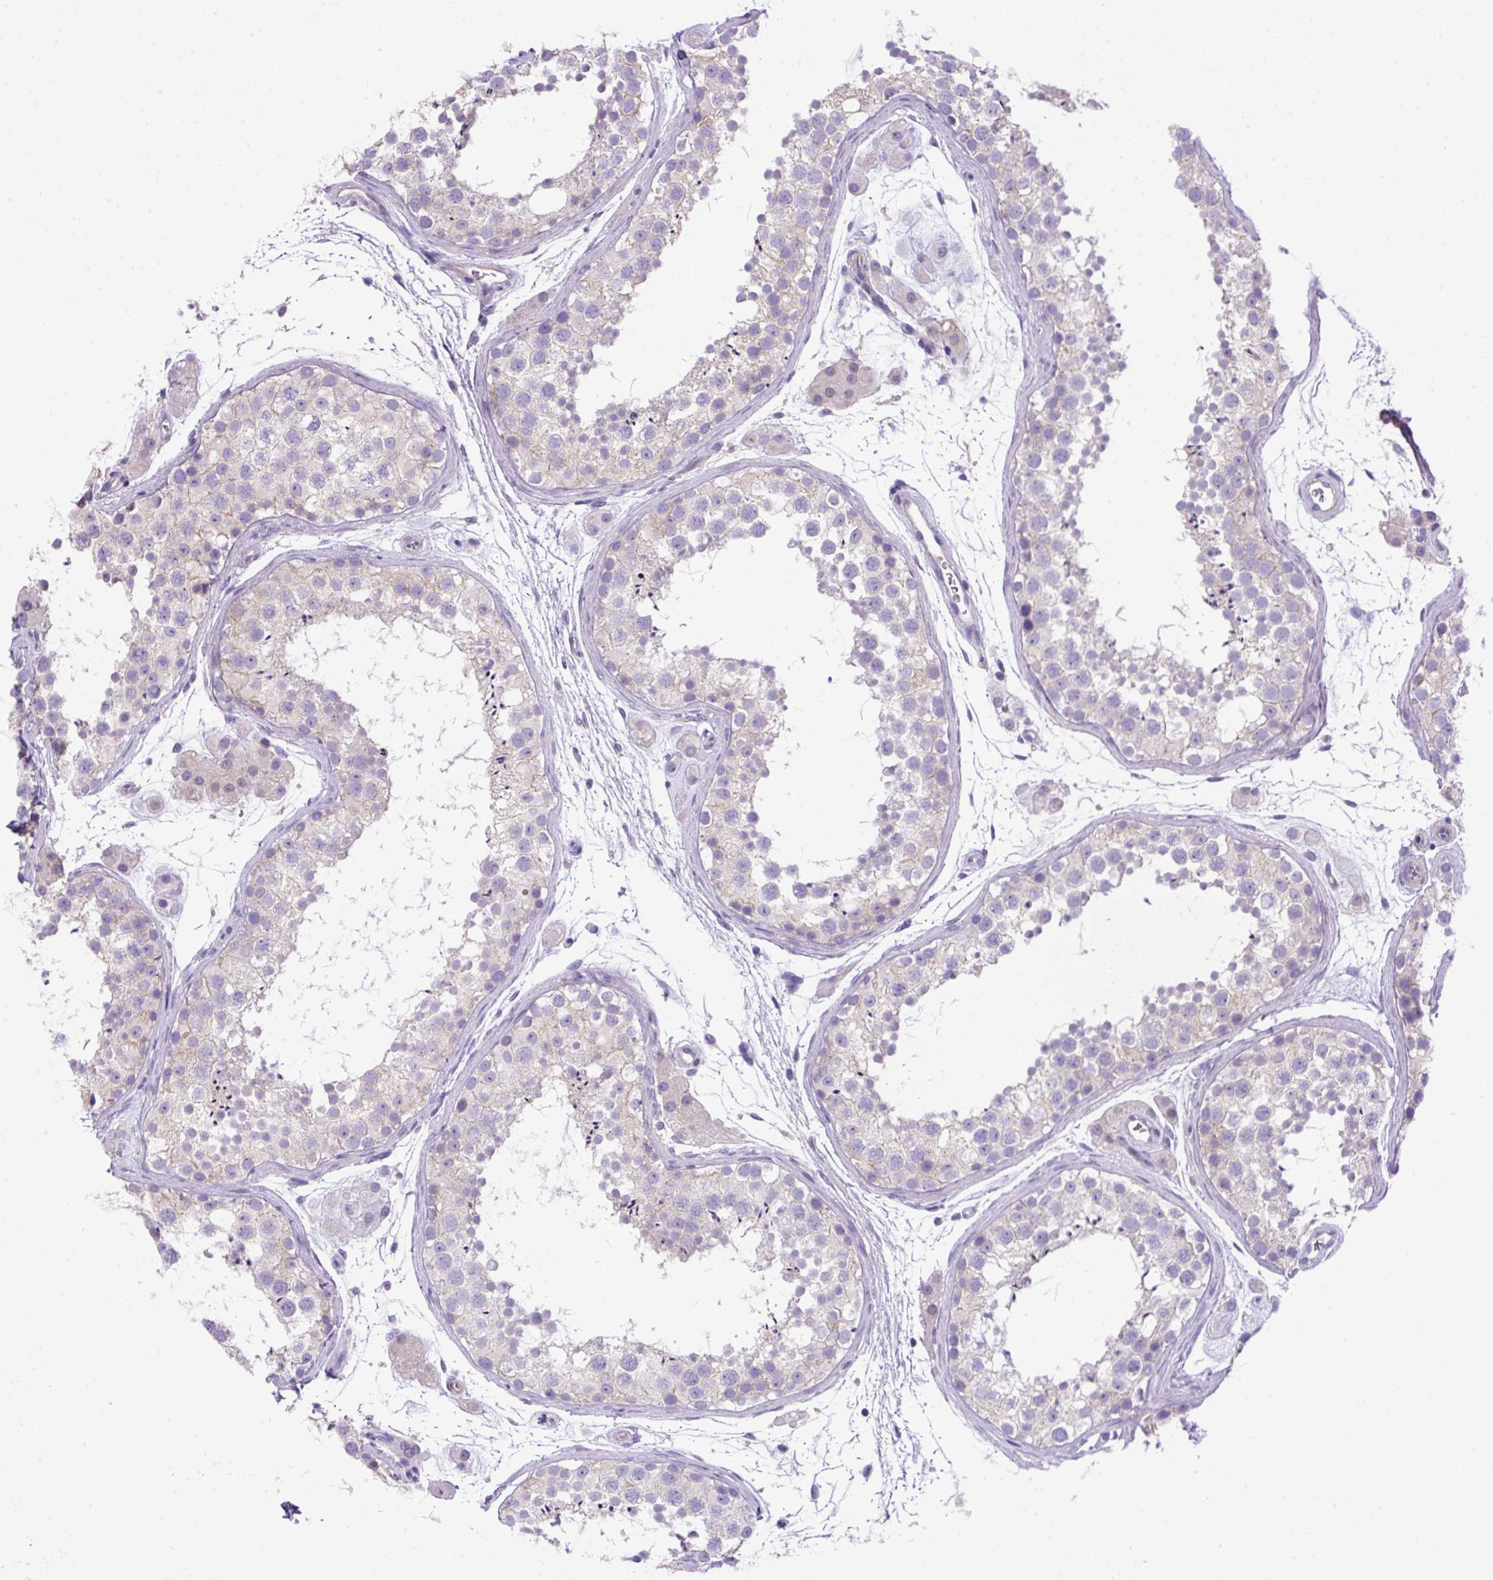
{"staining": {"intensity": "negative", "quantity": "none", "location": "none"}, "tissue": "testis", "cell_type": "Cells in seminiferous ducts", "image_type": "normal", "snomed": [{"axis": "morphology", "description": "Normal tissue, NOS"}, {"axis": "topography", "description": "Testis"}], "caption": "Cells in seminiferous ducts show no significant positivity in benign testis. Nuclei are stained in blue.", "gene": "NPTN", "patient": {"sex": "male", "age": 41}}